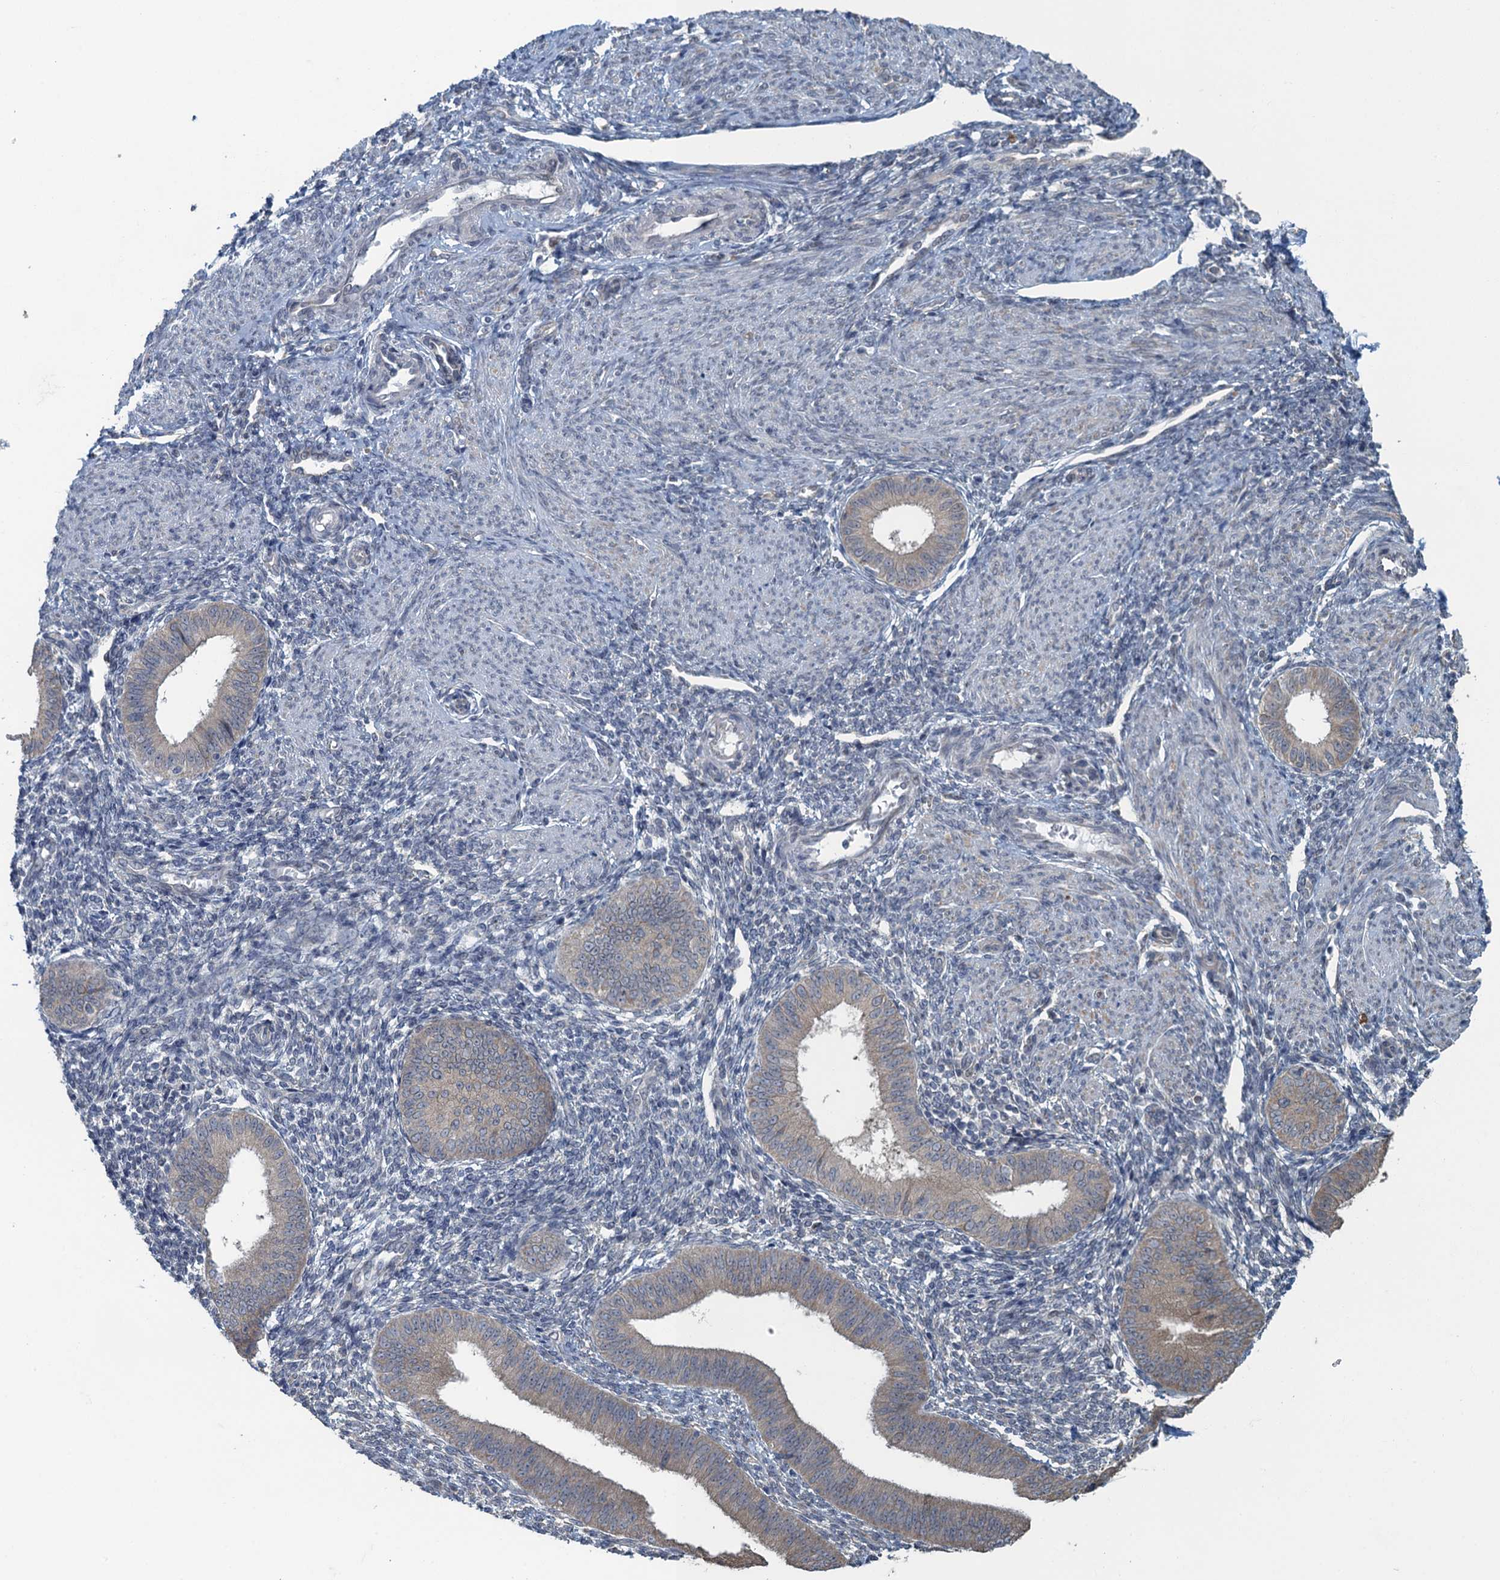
{"staining": {"intensity": "negative", "quantity": "none", "location": "none"}, "tissue": "endometrium", "cell_type": "Cells in endometrial stroma", "image_type": "normal", "snomed": [{"axis": "morphology", "description": "Normal tissue, NOS"}, {"axis": "topography", "description": "Uterus"}, {"axis": "topography", "description": "Endometrium"}], "caption": "High magnification brightfield microscopy of normal endometrium stained with DAB (brown) and counterstained with hematoxylin (blue): cells in endometrial stroma show no significant expression. The staining is performed using DAB (3,3'-diaminobenzidine) brown chromogen with nuclei counter-stained in using hematoxylin.", "gene": "TEX35", "patient": {"sex": "female", "age": 48}}